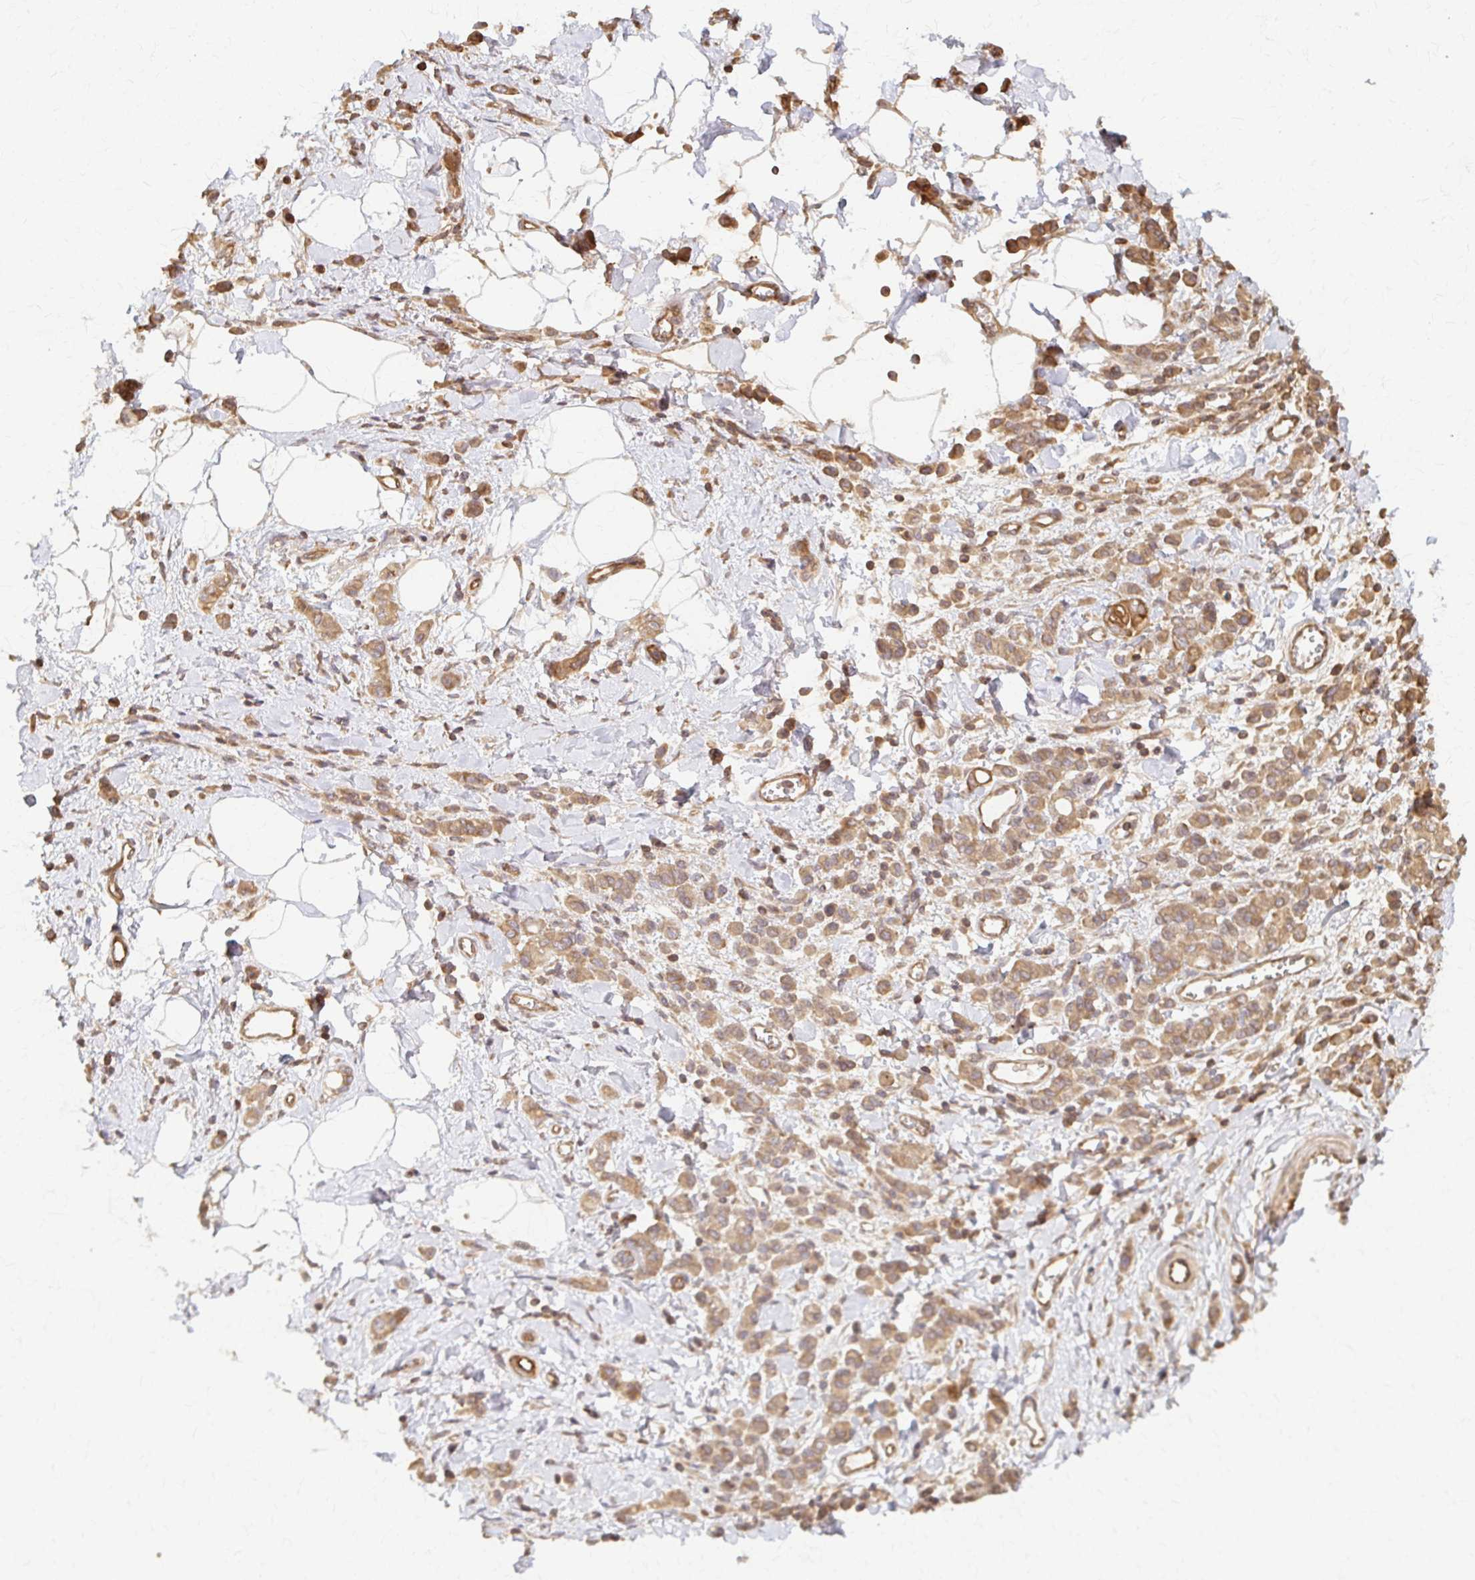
{"staining": {"intensity": "moderate", "quantity": ">75%", "location": "cytoplasmic/membranous"}, "tissue": "stomach cancer", "cell_type": "Tumor cells", "image_type": "cancer", "snomed": [{"axis": "morphology", "description": "Adenocarcinoma, NOS"}, {"axis": "topography", "description": "Stomach"}], "caption": "Immunohistochemistry (IHC) staining of adenocarcinoma (stomach), which shows medium levels of moderate cytoplasmic/membranous staining in about >75% of tumor cells indicating moderate cytoplasmic/membranous protein expression. The staining was performed using DAB (3,3'-diaminobenzidine) (brown) for protein detection and nuclei were counterstained in hematoxylin (blue).", "gene": "ARHGAP35", "patient": {"sex": "male", "age": 77}}